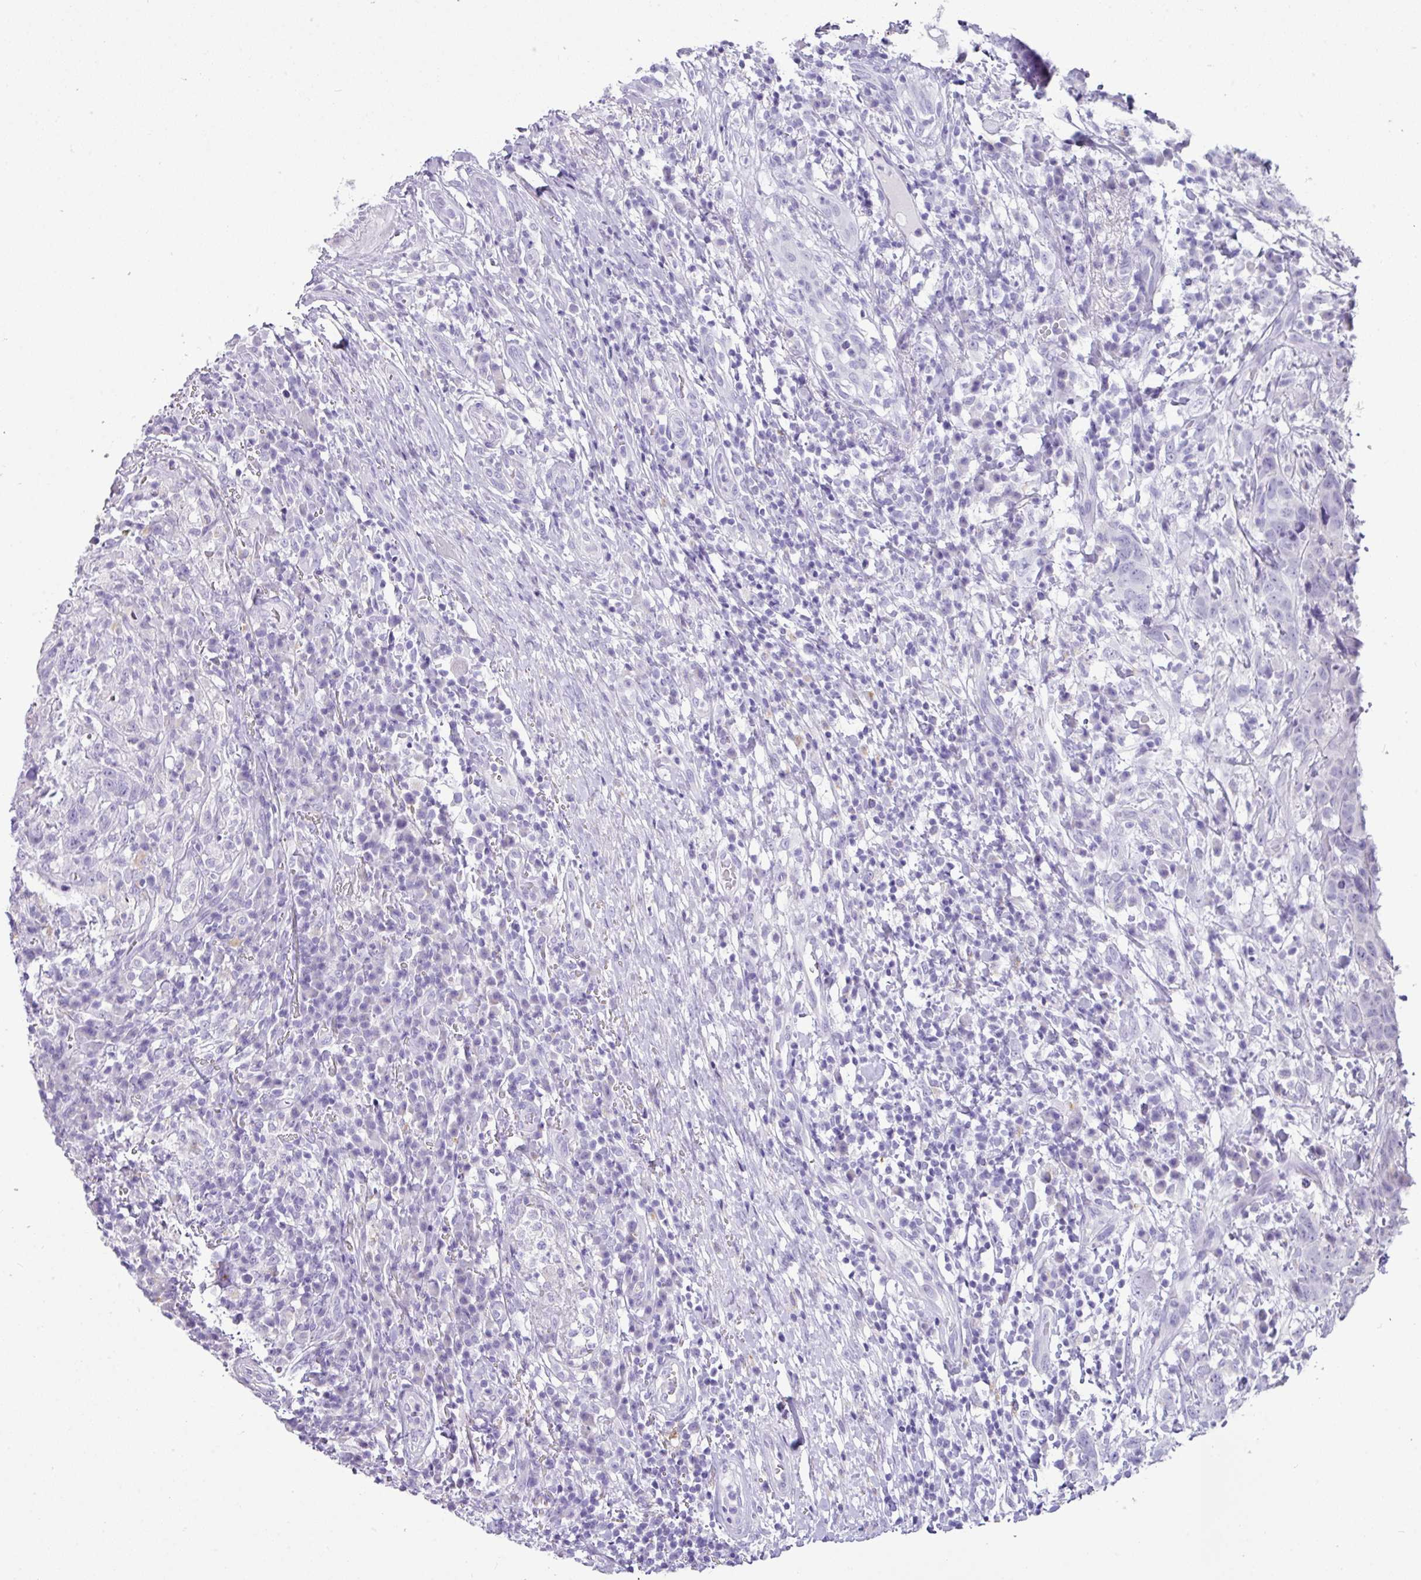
{"staining": {"intensity": "negative", "quantity": "none", "location": "none"}, "tissue": "head and neck cancer", "cell_type": "Tumor cells", "image_type": "cancer", "snomed": [{"axis": "morphology", "description": "Normal tissue, NOS"}, {"axis": "morphology", "description": "Squamous cell carcinoma, NOS"}, {"axis": "topography", "description": "Skeletal muscle"}, {"axis": "topography", "description": "Vascular tissue"}, {"axis": "topography", "description": "Peripheral nerve tissue"}, {"axis": "topography", "description": "Head-Neck"}], "caption": "A micrograph of human head and neck squamous cell carcinoma is negative for staining in tumor cells. (DAB immunohistochemistry, high magnification).", "gene": "NCCRP1", "patient": {"sex": "male", "age": 66}}